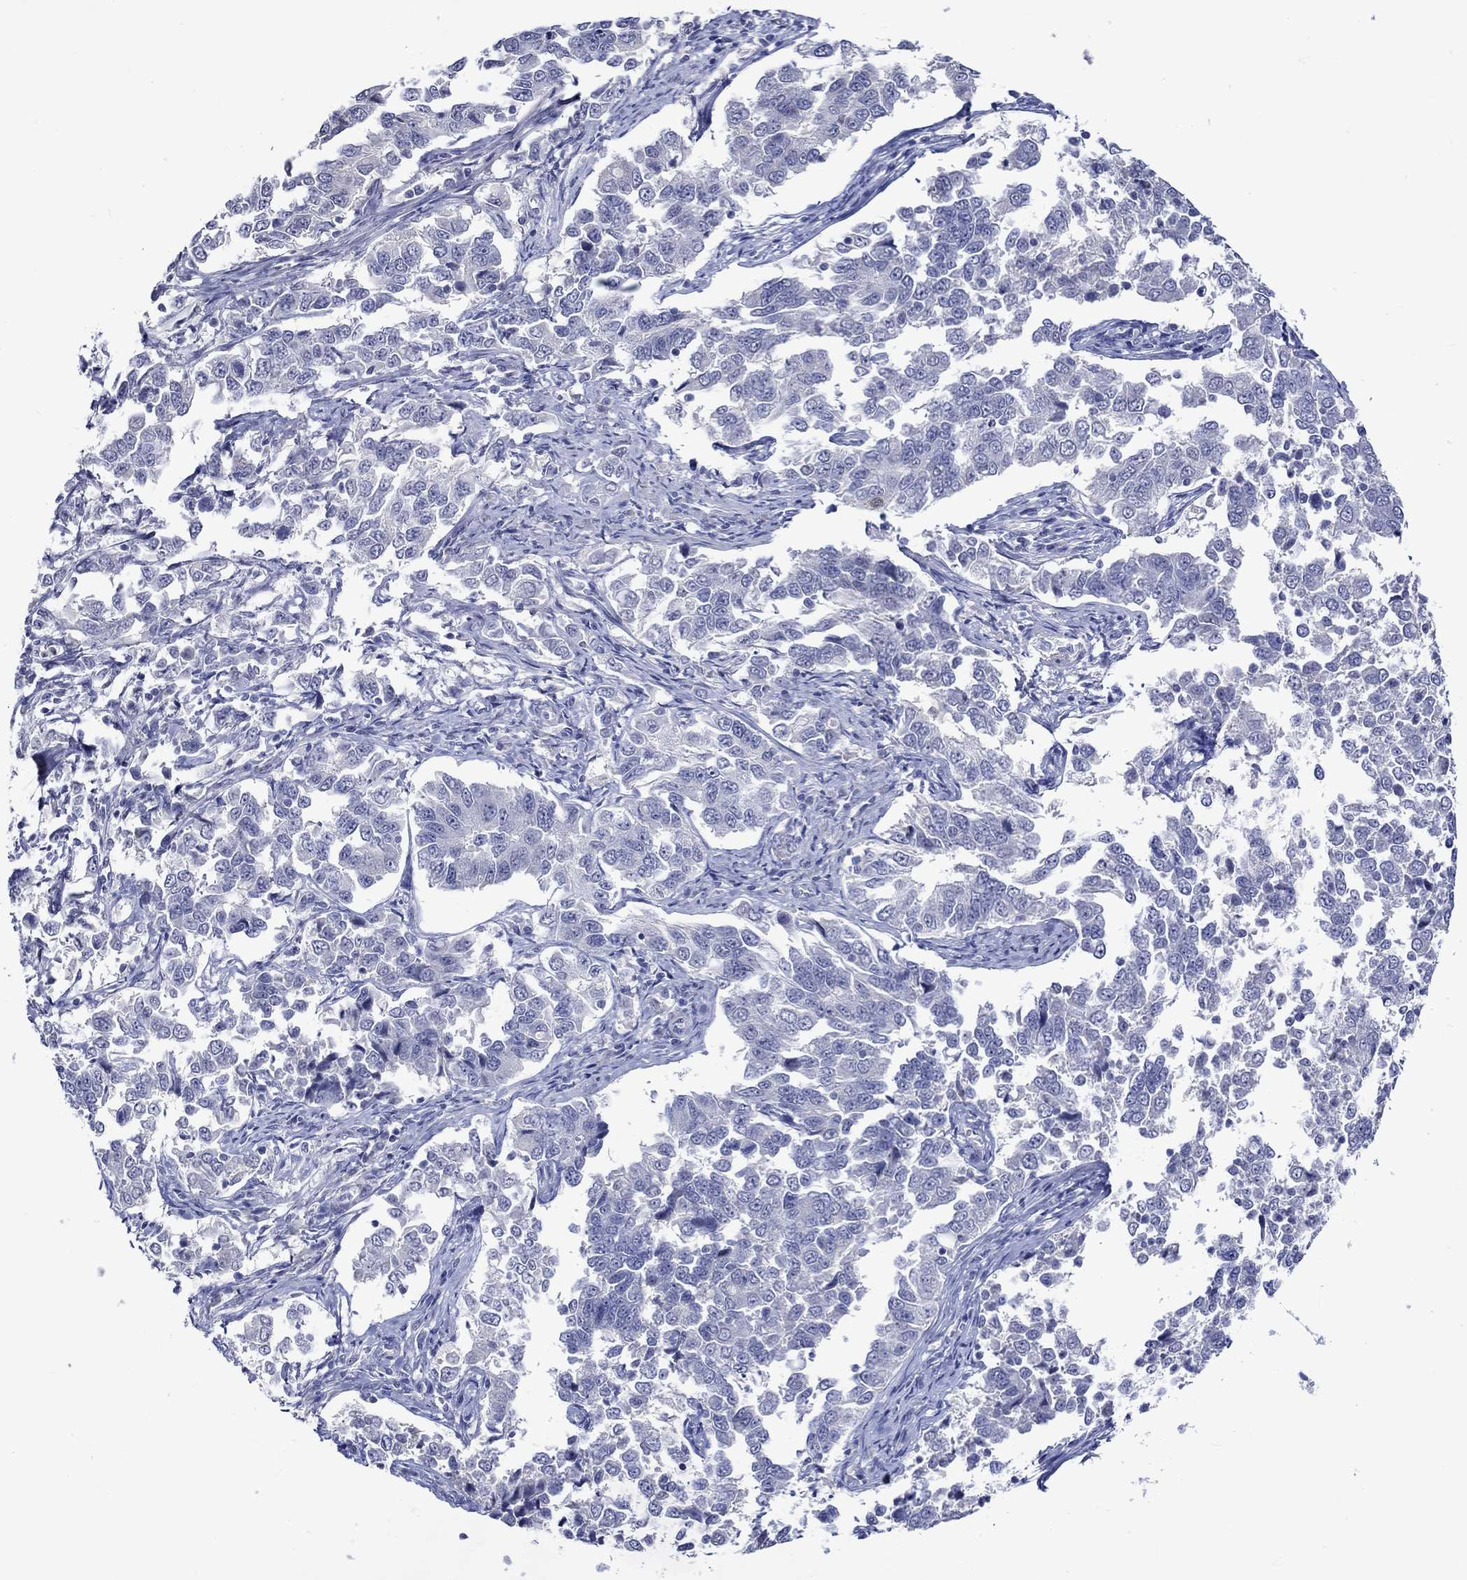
{"staining": {"intensity": "negative", "quantity": "none", "location": "none"}, "tissue": "endometrial cancer", "cell_type": "Tumor cells", "image_type": "cancer", "snomed": [{"axis": "morphology", "description": "Adenocarcinoma, NOS"}, {"axis": "topography", "description": "Endometrium"}], "caption": "The photomicrograph shows no staining of tumor cells in endometrial cancer (adenocarcinoma). (DAB (3,3'-diaminobenzidine) immunohistochemistry (IHC) visualized using brightfield microscopy, high magnification).", "gene": "CRYAB", "patient": {"sex": "female", "age": 43}}